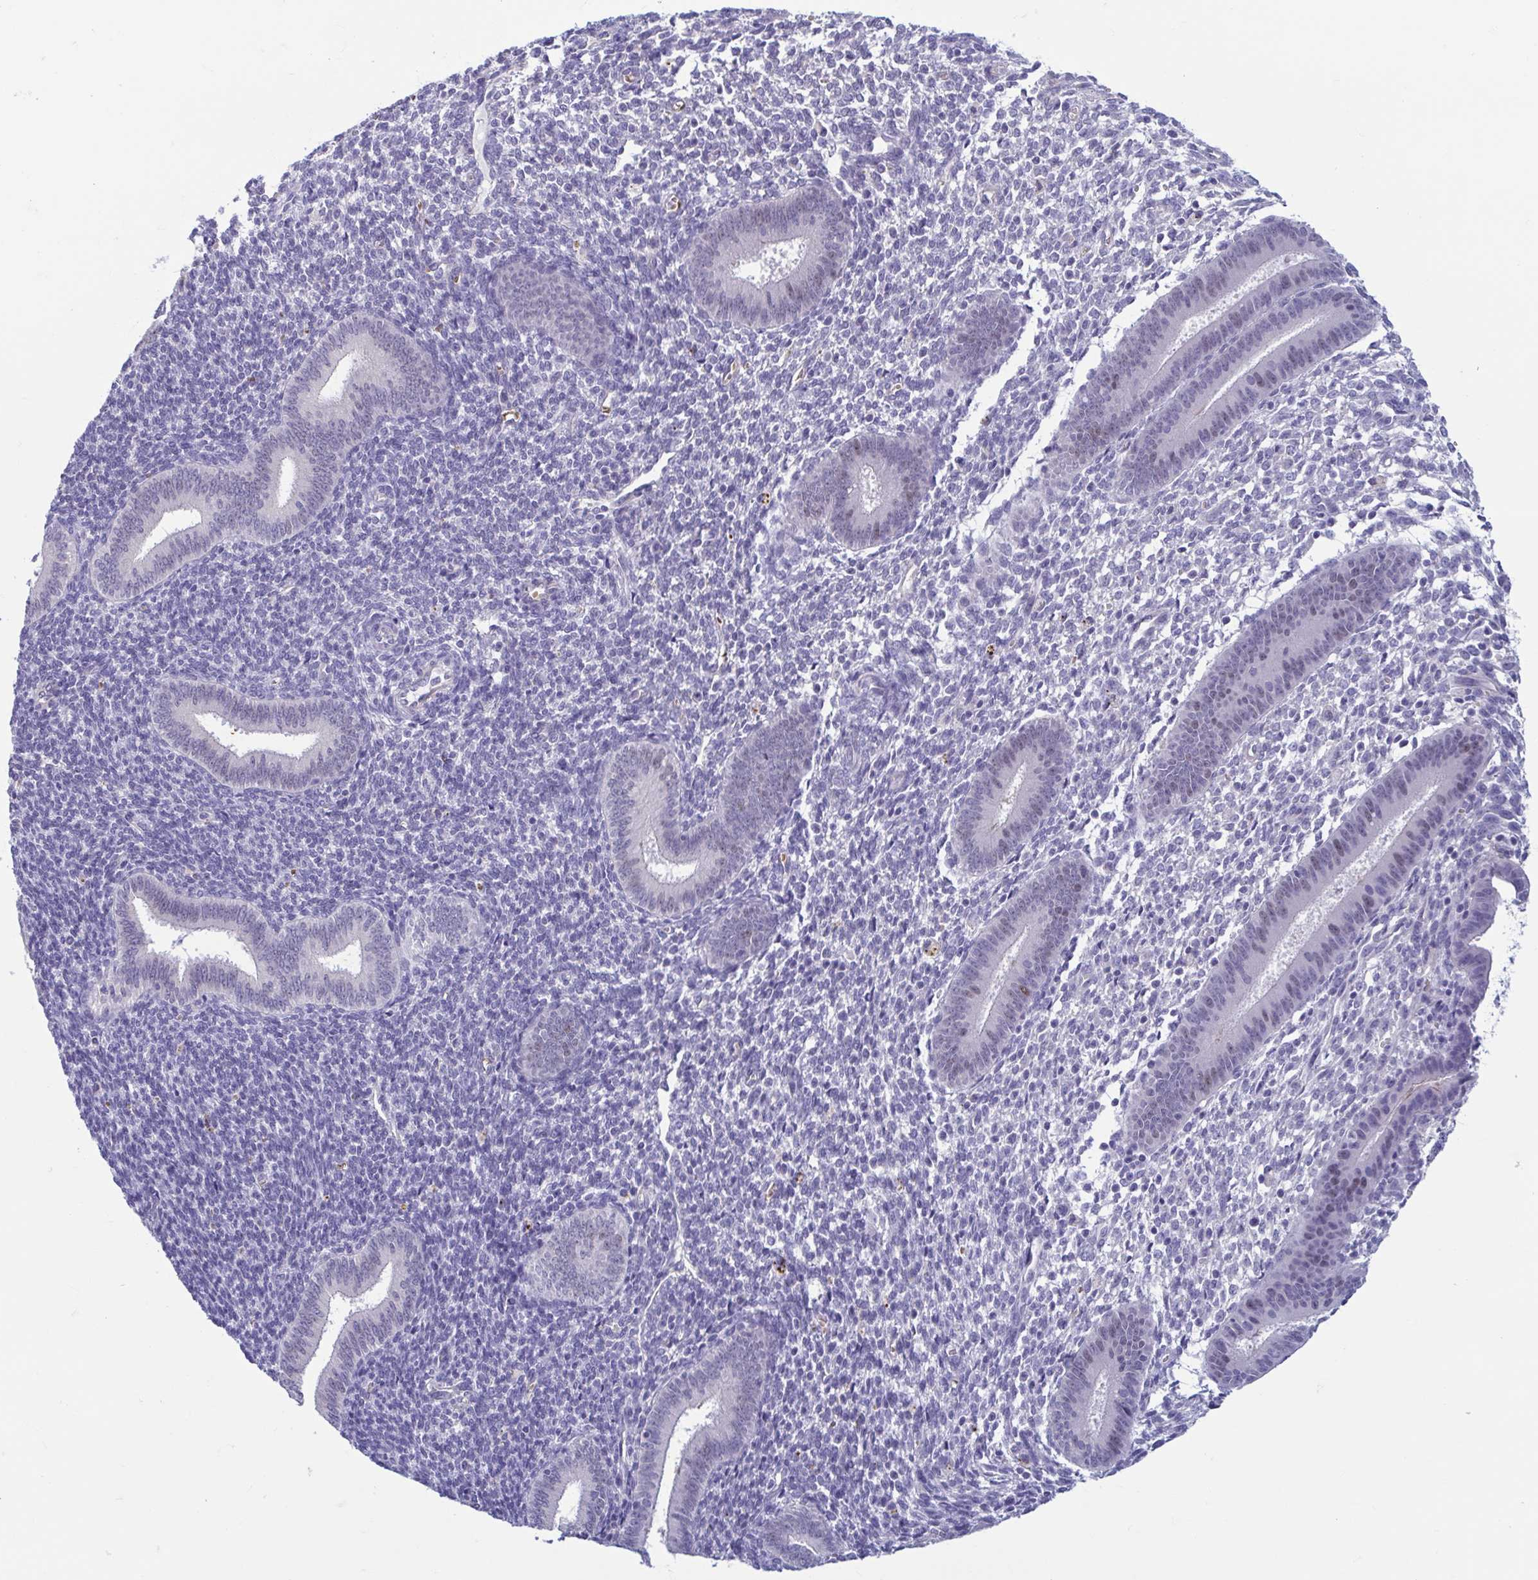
{"staining": {"intensity": "negative", "quantity": "none", "location": "none"}, "tissue": "endometrium", "cell_type": "Cells in endometrial stroma", "image_type": "normal", "snomed": [{"axis": "morphology", "description": "Normal tissue, NOS"}, {"axis": "topography", "description": "Endometrium"}], "caption": "High power microscopy micrograph of an immunohistochemistry photomicrograph of benign endometrium, revealing no significant positivity in cells in endometrial stroma.", "gene": "MORC4", "patient": {"sex": "female", "age": 25}}